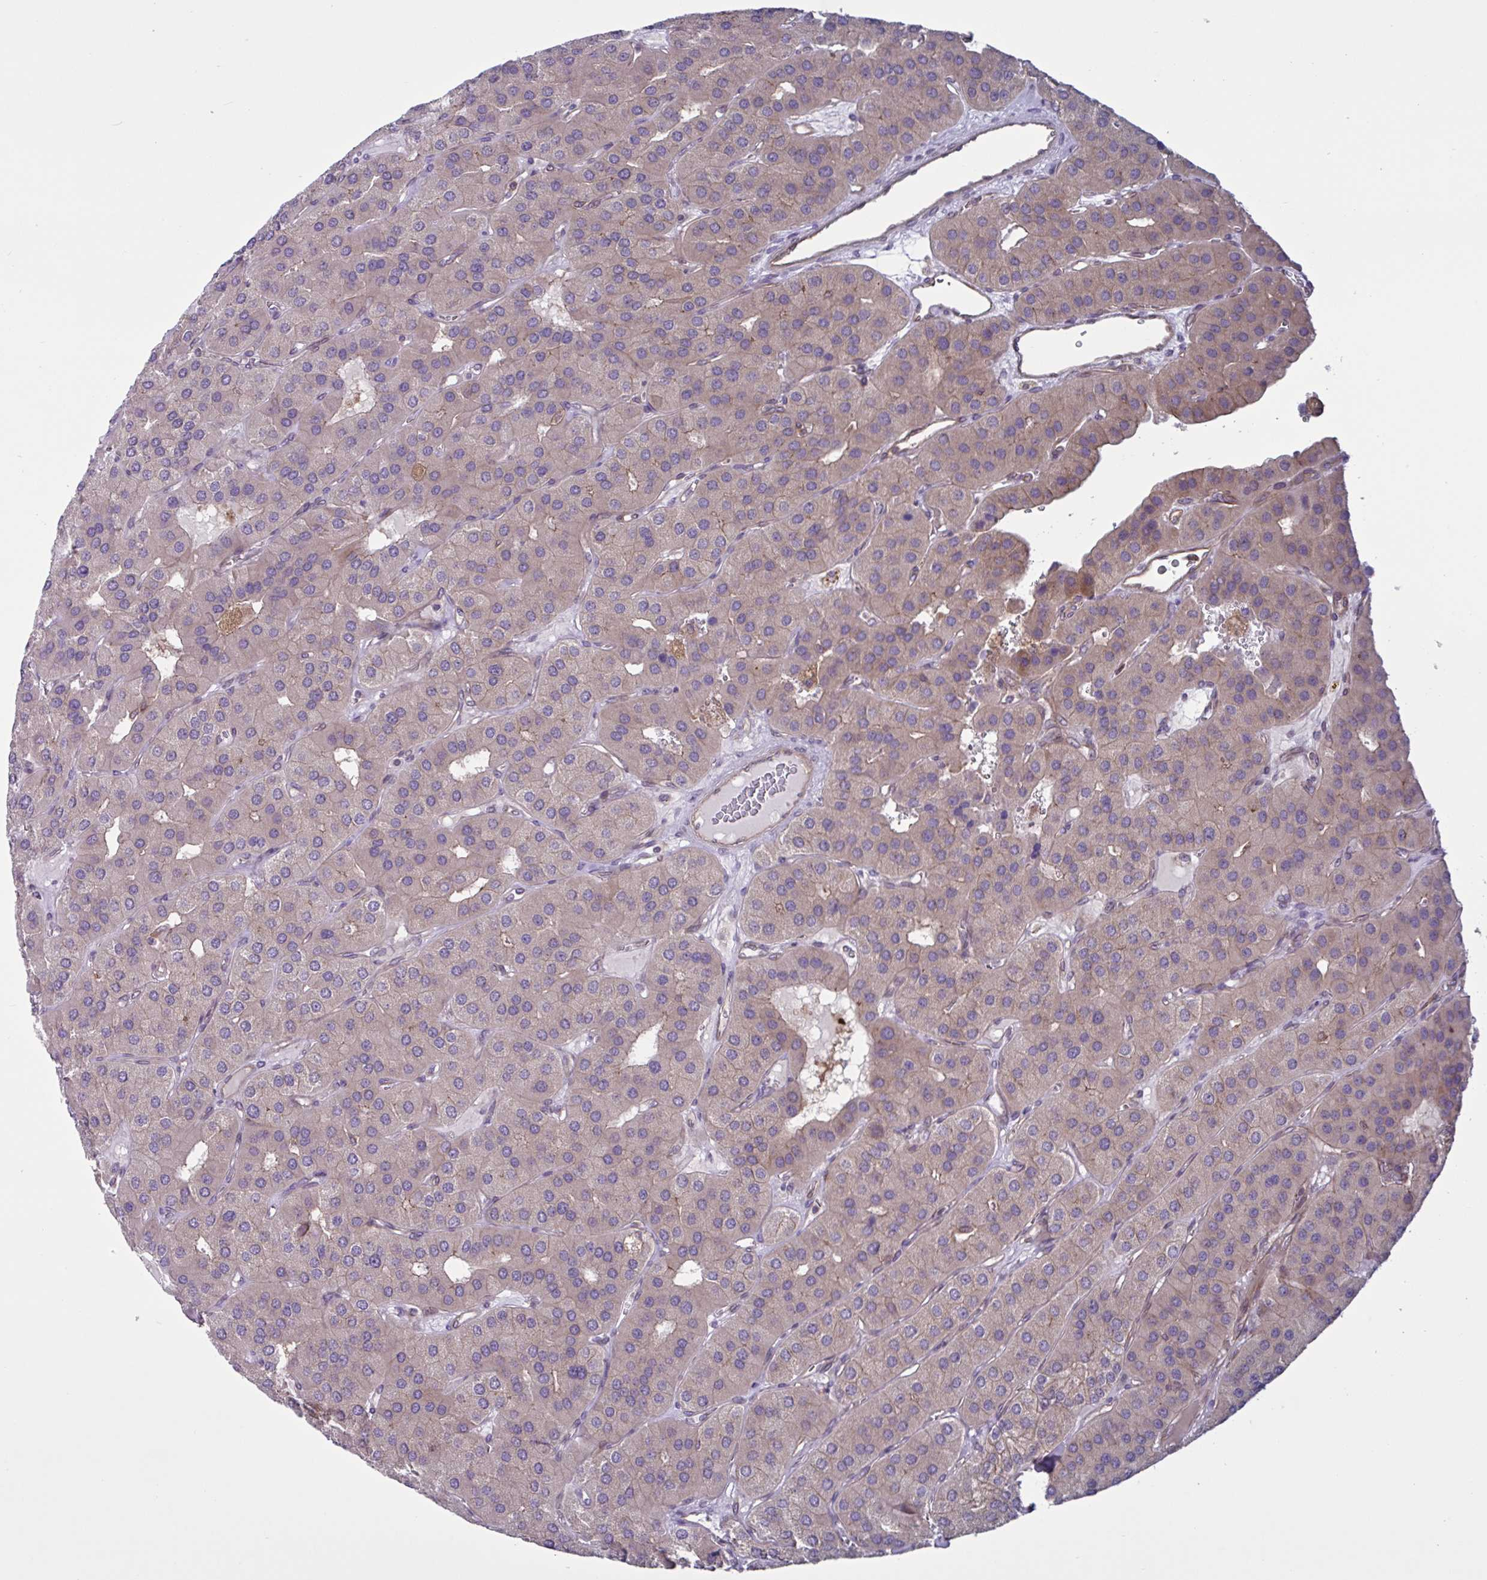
{"staining": {"intensity": "weak", "quantity": "<25%", "location": "cytoplasmic/membranous"}, "tissue": "parathyroid gland", "cell_type": "Glandular cells", "image_type": "normal", "snomed": [{"axis": "morphology", "description": "Normal tissue, NOS"}, {"axis": "morphology", "description": "Adenoma, NOS"}, {"axis": "topography", "description": "Parathyroid gland"}], "caption": "Unremarkable parathyroid gland was stained to show a protein in brown. There is no significant positivity in glandular cells.", "gene": "GLTP", "patient": {"sex": "female", "age": 86}}